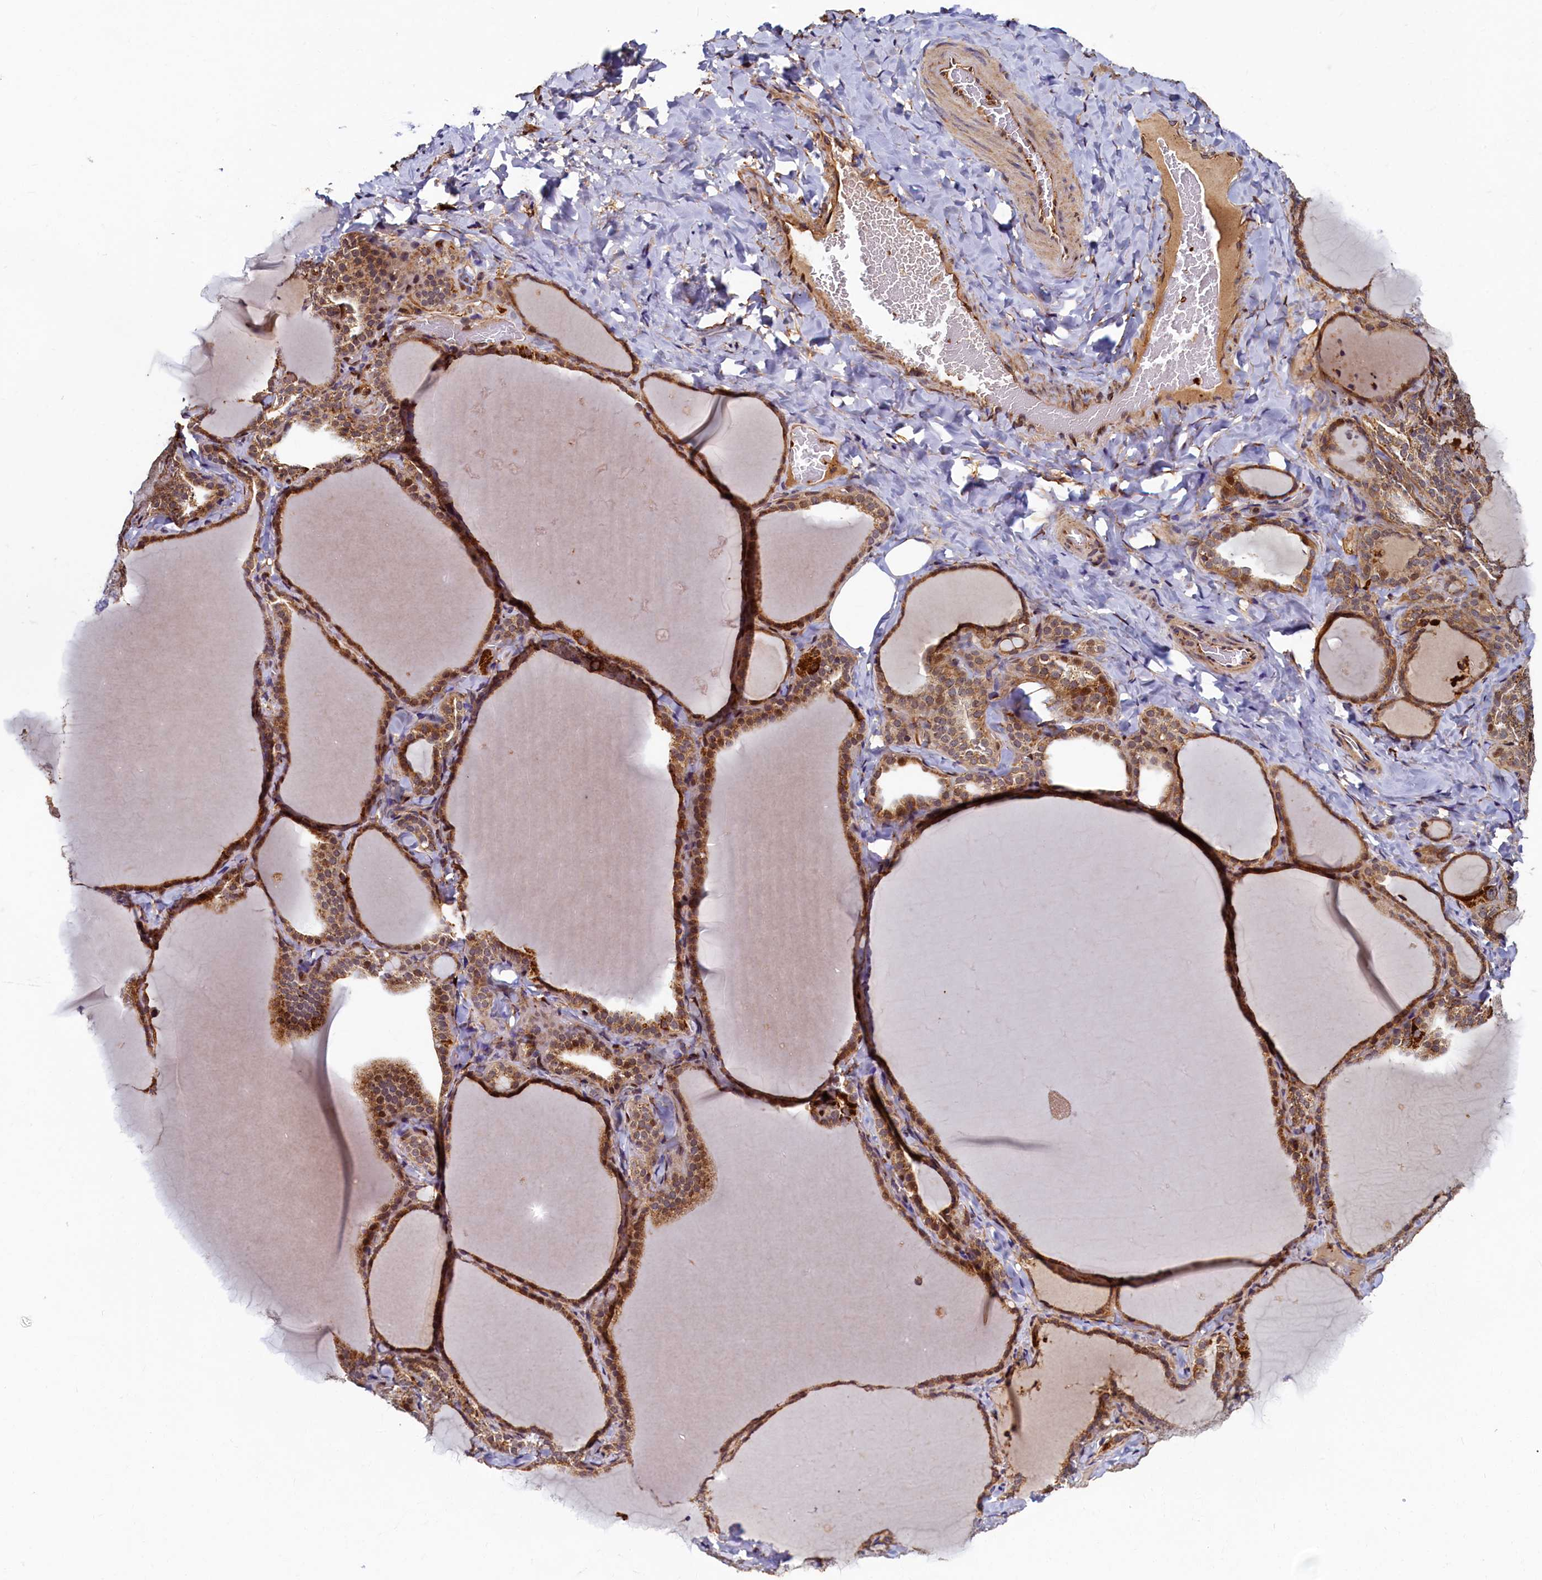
{"staining": {"intensity": "moderate", "quantity": ">75%", "location": "cytoplasmic/membranous,nuclear"}, "tissue": "thyroid gland", "cell_type": "Glandular cells", "image_type": "normal", "snomed": [{"axis": "morphology", "description": "Normal tissue, NOS"}, {"axis": "topography", "description": "Thyroid gland"}], "caption": "About >75% of glandular cells in normal thyroid gland display moderate cytoplasmic/membranous,nuclear protein expression as visualized by brown immunohistochemical staining.", "gene": "NCKAP5L", "patient": {"sex": "female", "age": 22}}